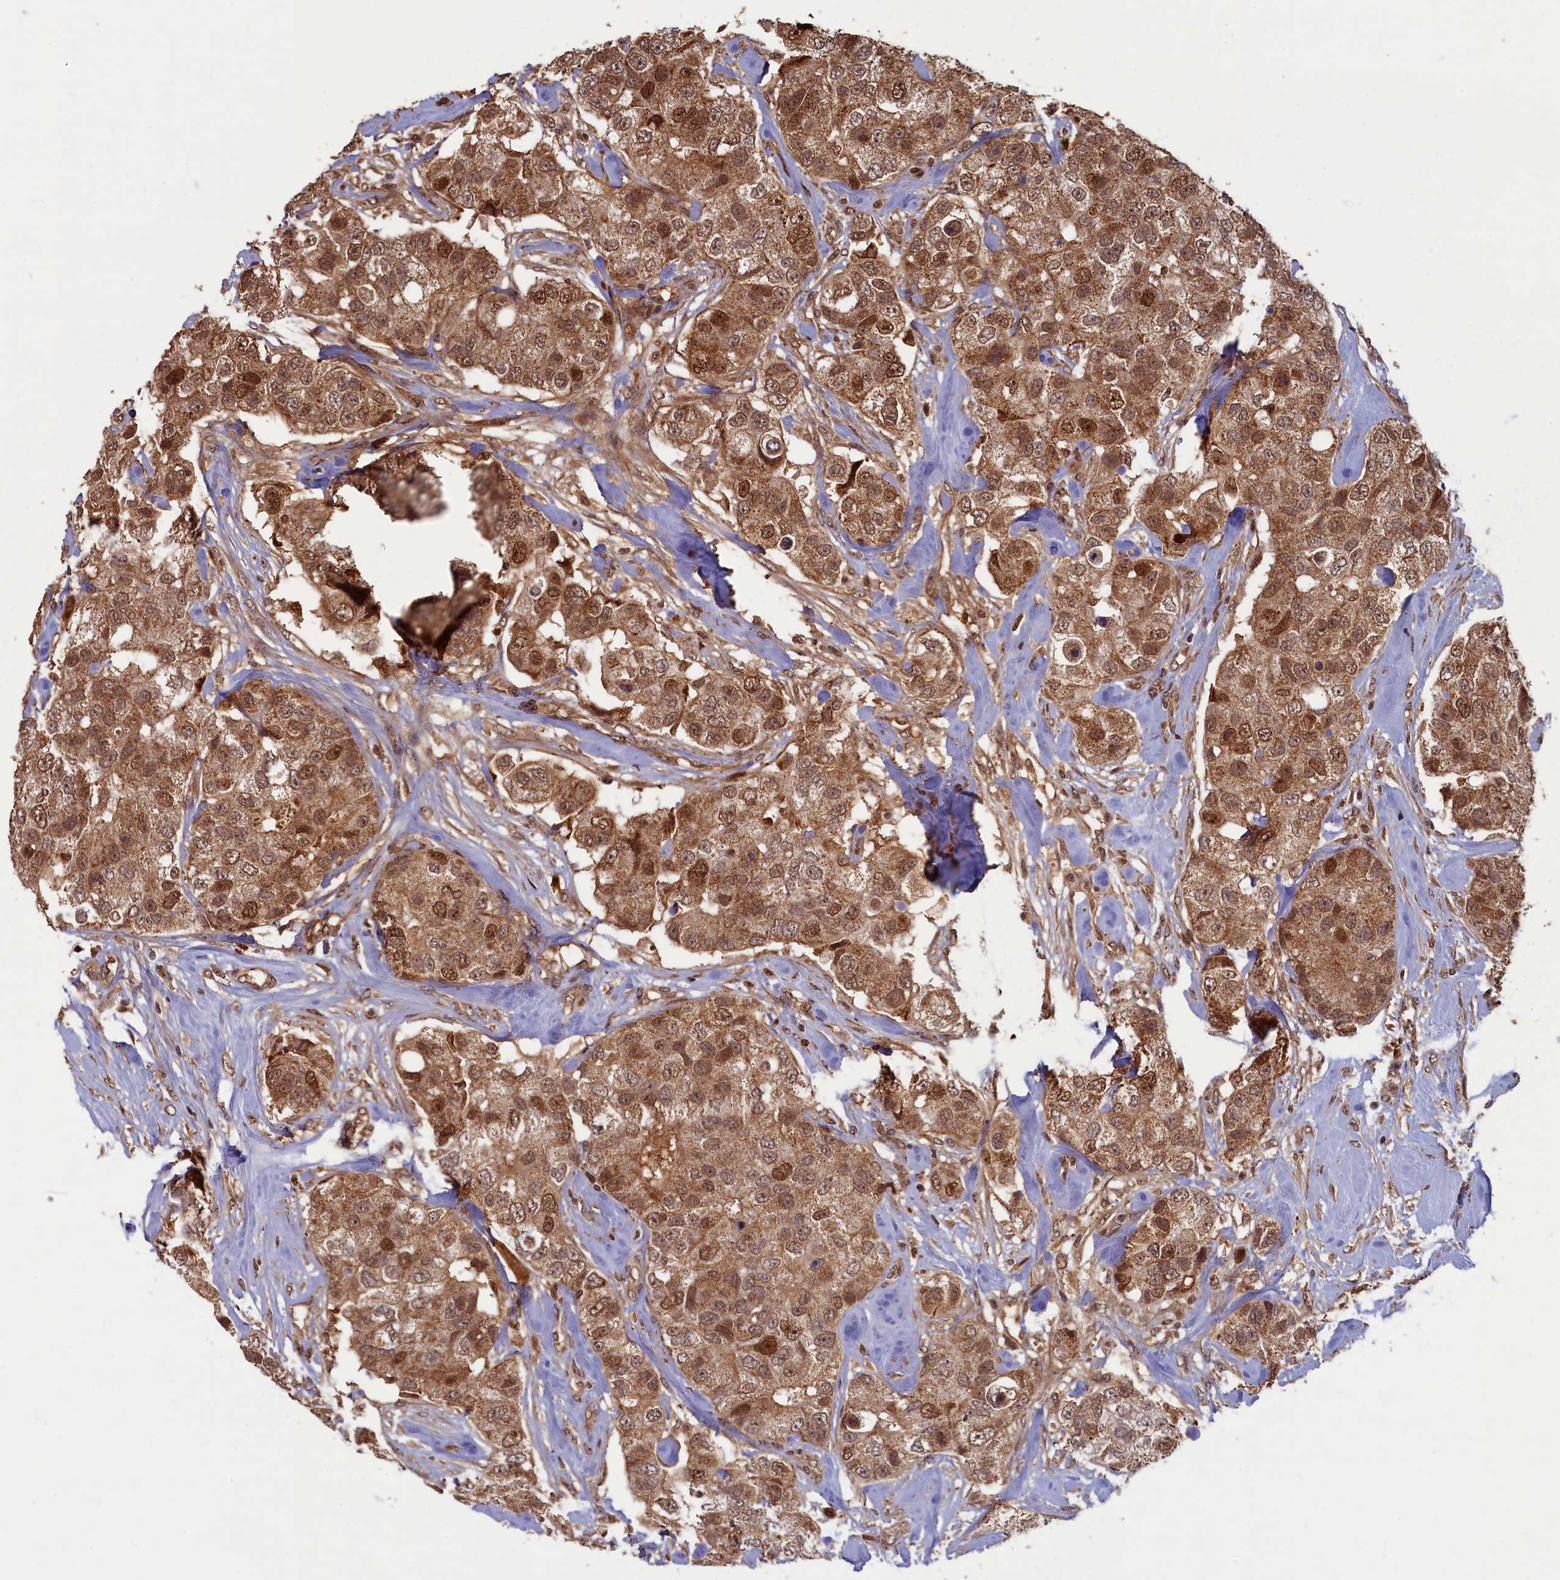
{"staining": {"intensity": "moderate", "quantity": ">75%", "location": "cytoplasmic/membranous,nuclear"}, "tissue": "breast cancer", "cell_type": "Tumor cells", "image_type": "cancer", "snomed": [{"axis": "morphology", "description": "Duct carcinoma"}, {"axis": "topography", "description": "Breast"}], "caption": "Protein staining of invasive ductal carcinoma (breast) tissue exhibits moderate cytoplasmic/membranous and nuclear positivity in about >75% of tumor cells.", "gene": "BRCA1", "patient": {"sex": "female", "age": 62}}